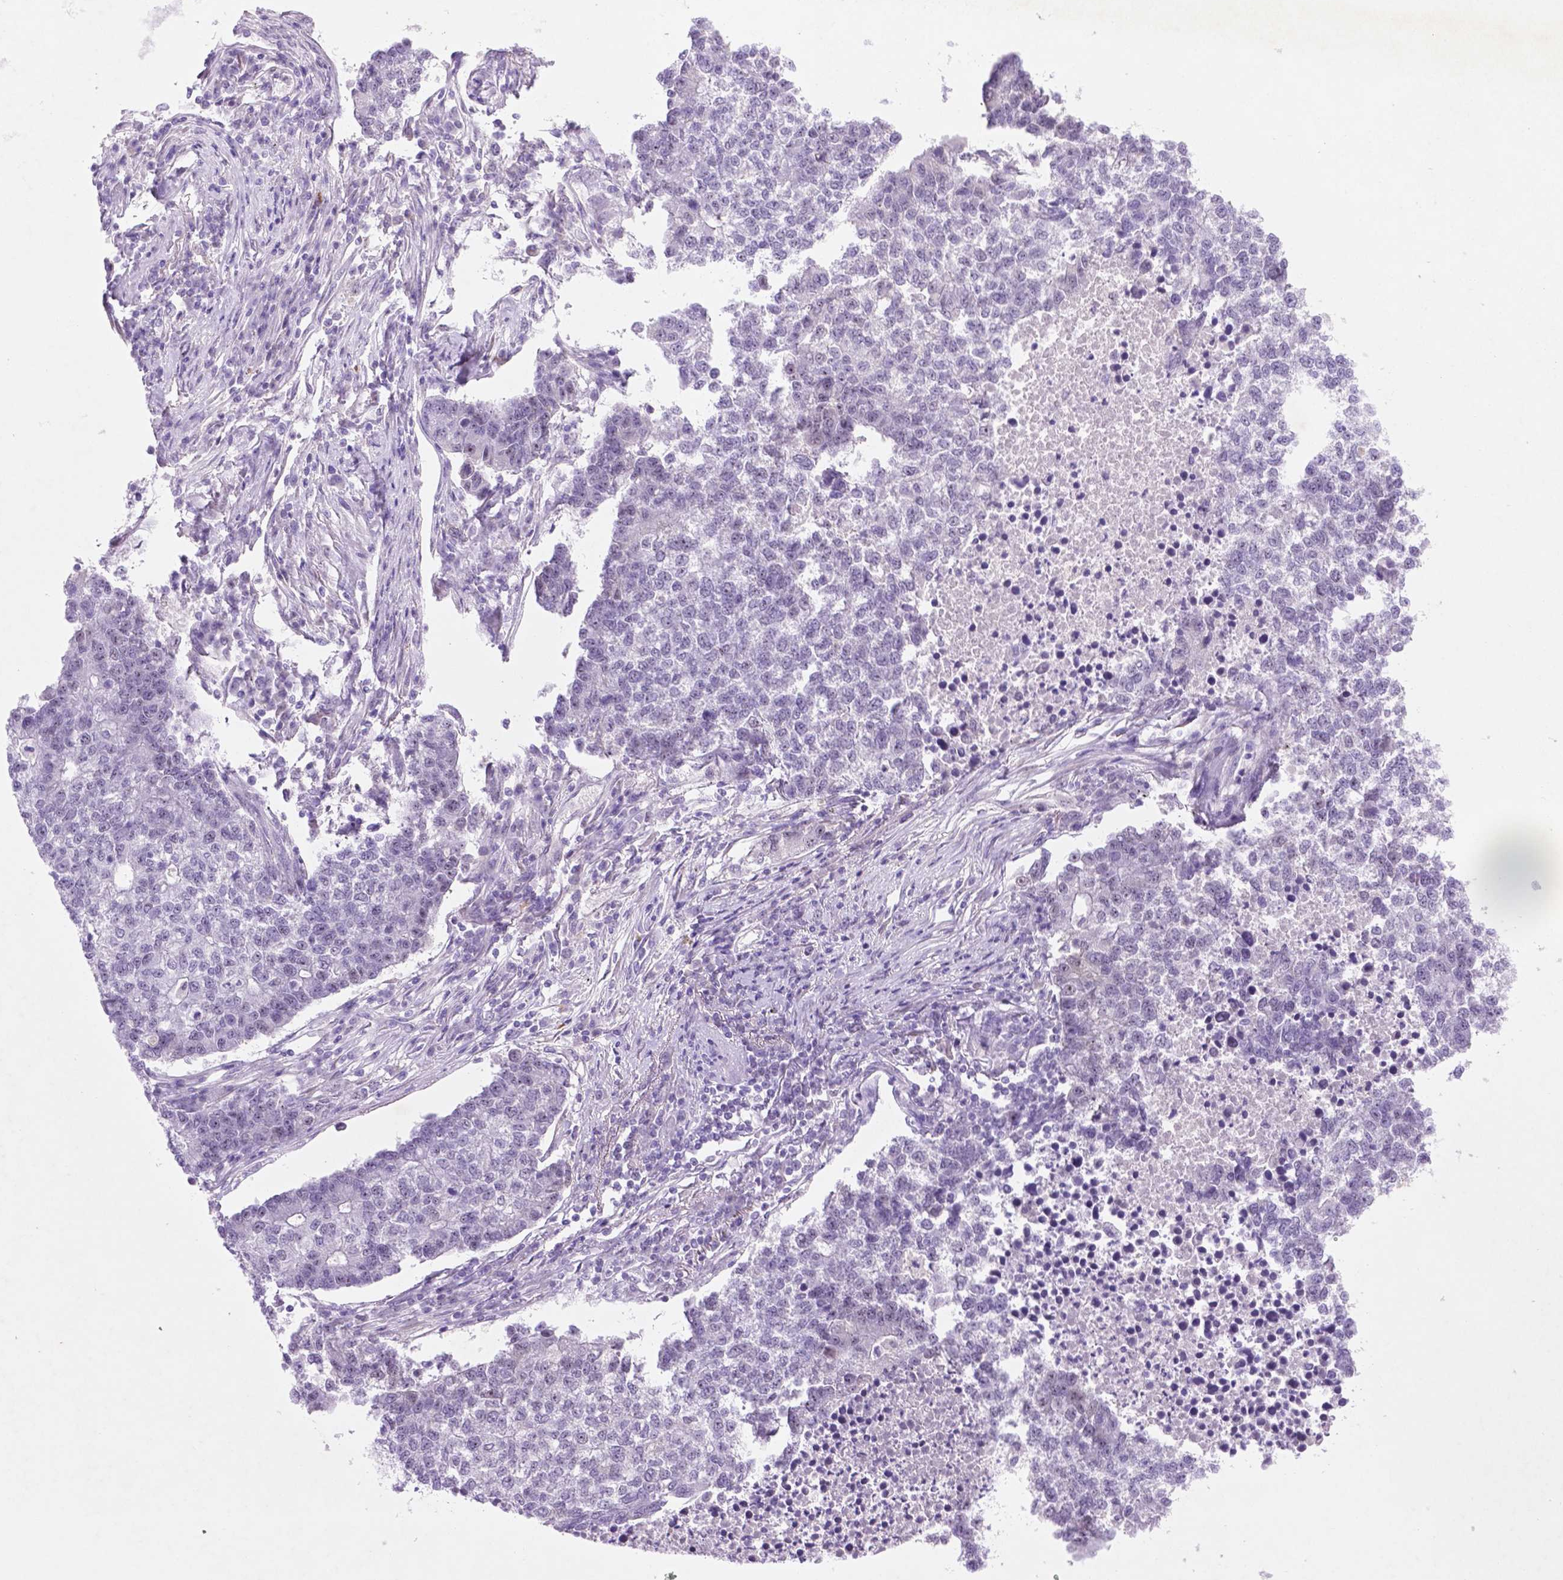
{"staining": {"intensity": "negative", "quantity": "none", "location": "none"}, "tissue": "lung cancer", "cell_type": "Tumor cells", "image_type": "cancer", "snomed": [{"axis": "morphology", "description": "Adenocarcinoma, NOS"}, {"axis": "topography", "description": "Lung"}], "caption": "A photomicrograph of human lung cancer is negative for staining in tumor cells.", "gene": "C18orf21", "patient": {"sex": "male", "age": 57}}